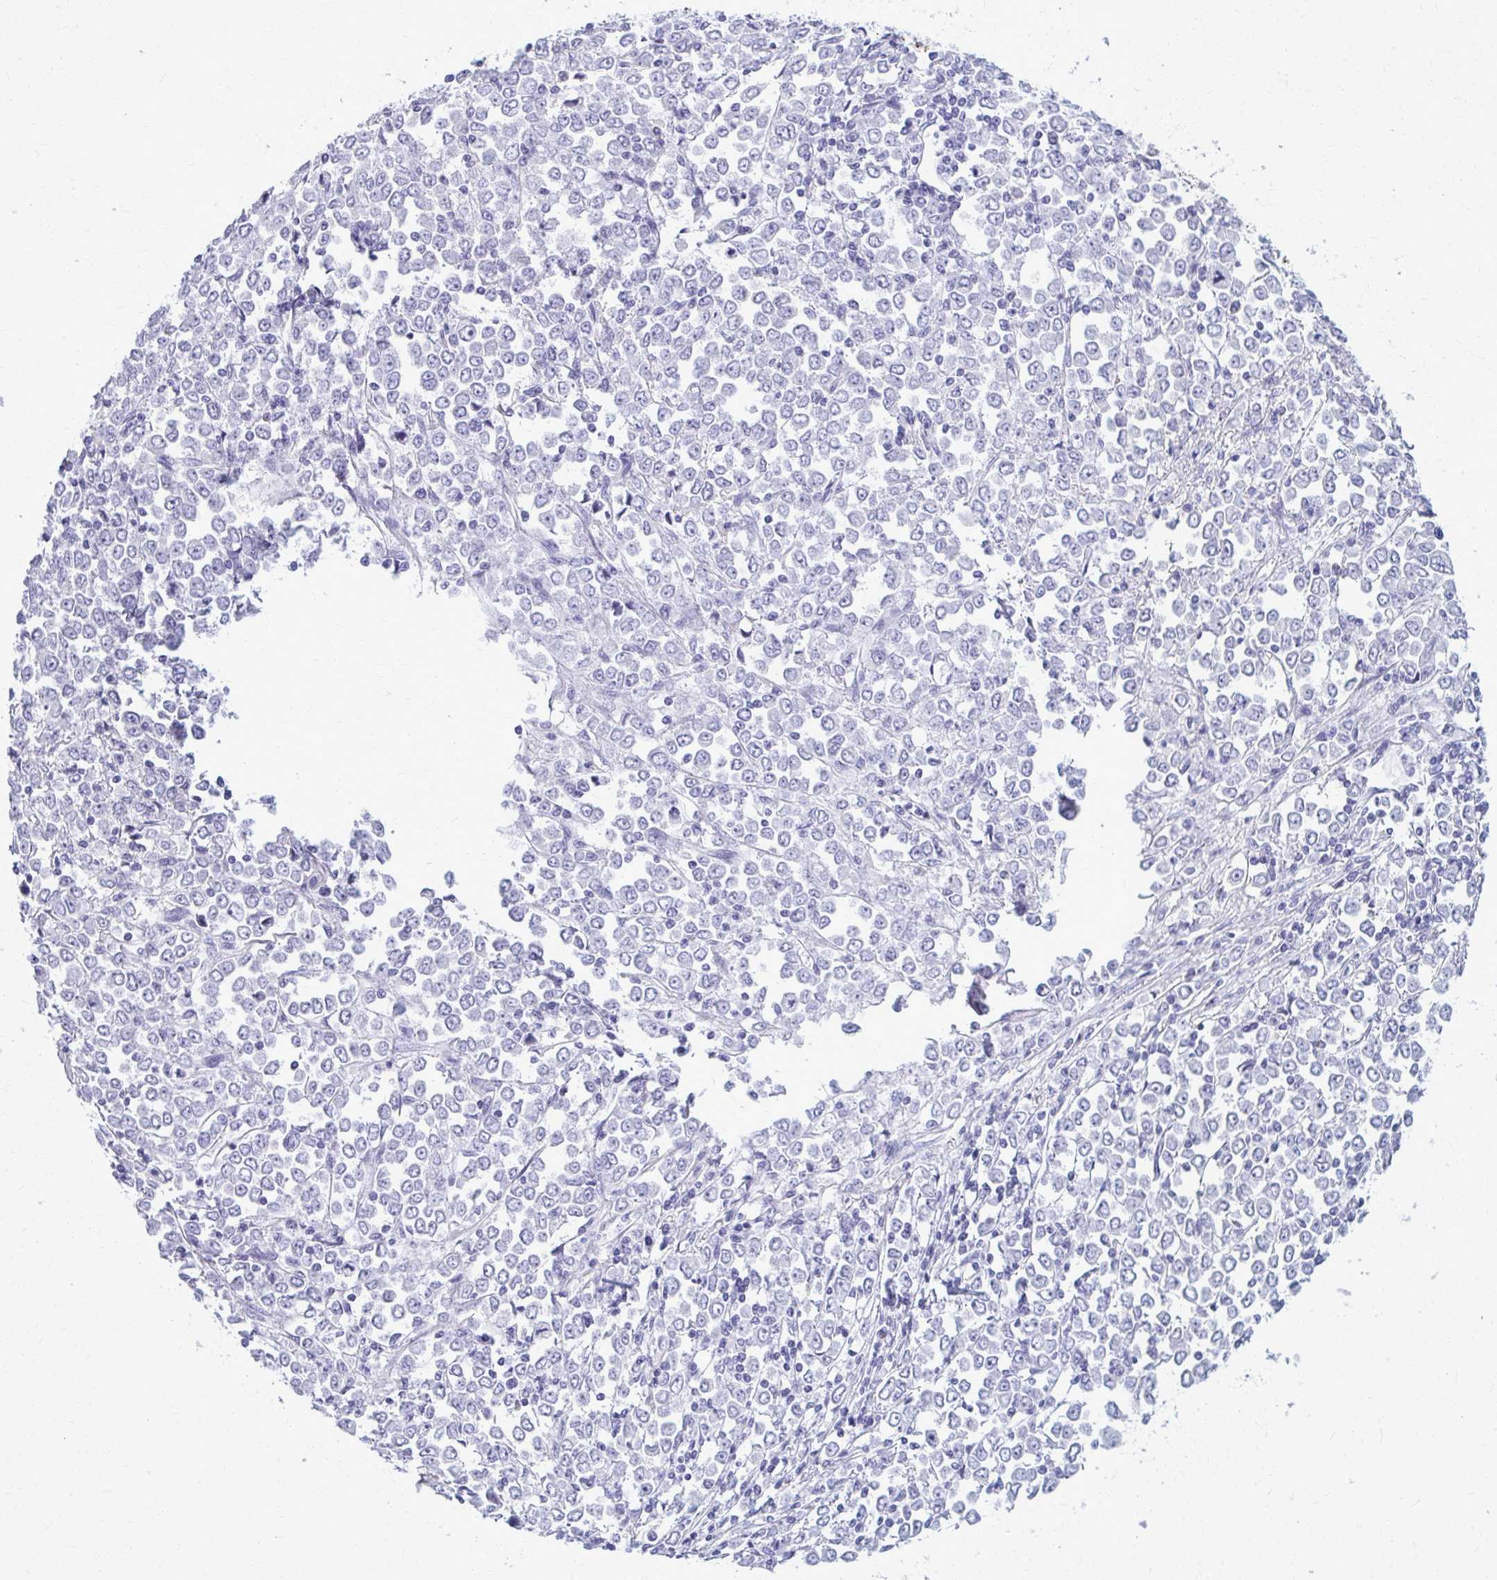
{"staining": {"intensity": "negative", "quantity": "none", "location": "none"}, "tissue": "stomach cancer", "cell_type": "Tumor cells", "image_type": "cancer", "snomed": [{"axis": "morphology", "description": "Adenocarcinoma, NOS"}, {"axis": "topography", "description": "Stomach, upper"}], "caption": "High magnification brightfield microscopy of adenocarcinoma (stomach) stained with DAB (brown) and counterstained with hematoxylin (blue): tumor cells show no significant staining.", "gene": "ACSM2B", "patient": {"sex": "male", "age": 70}}